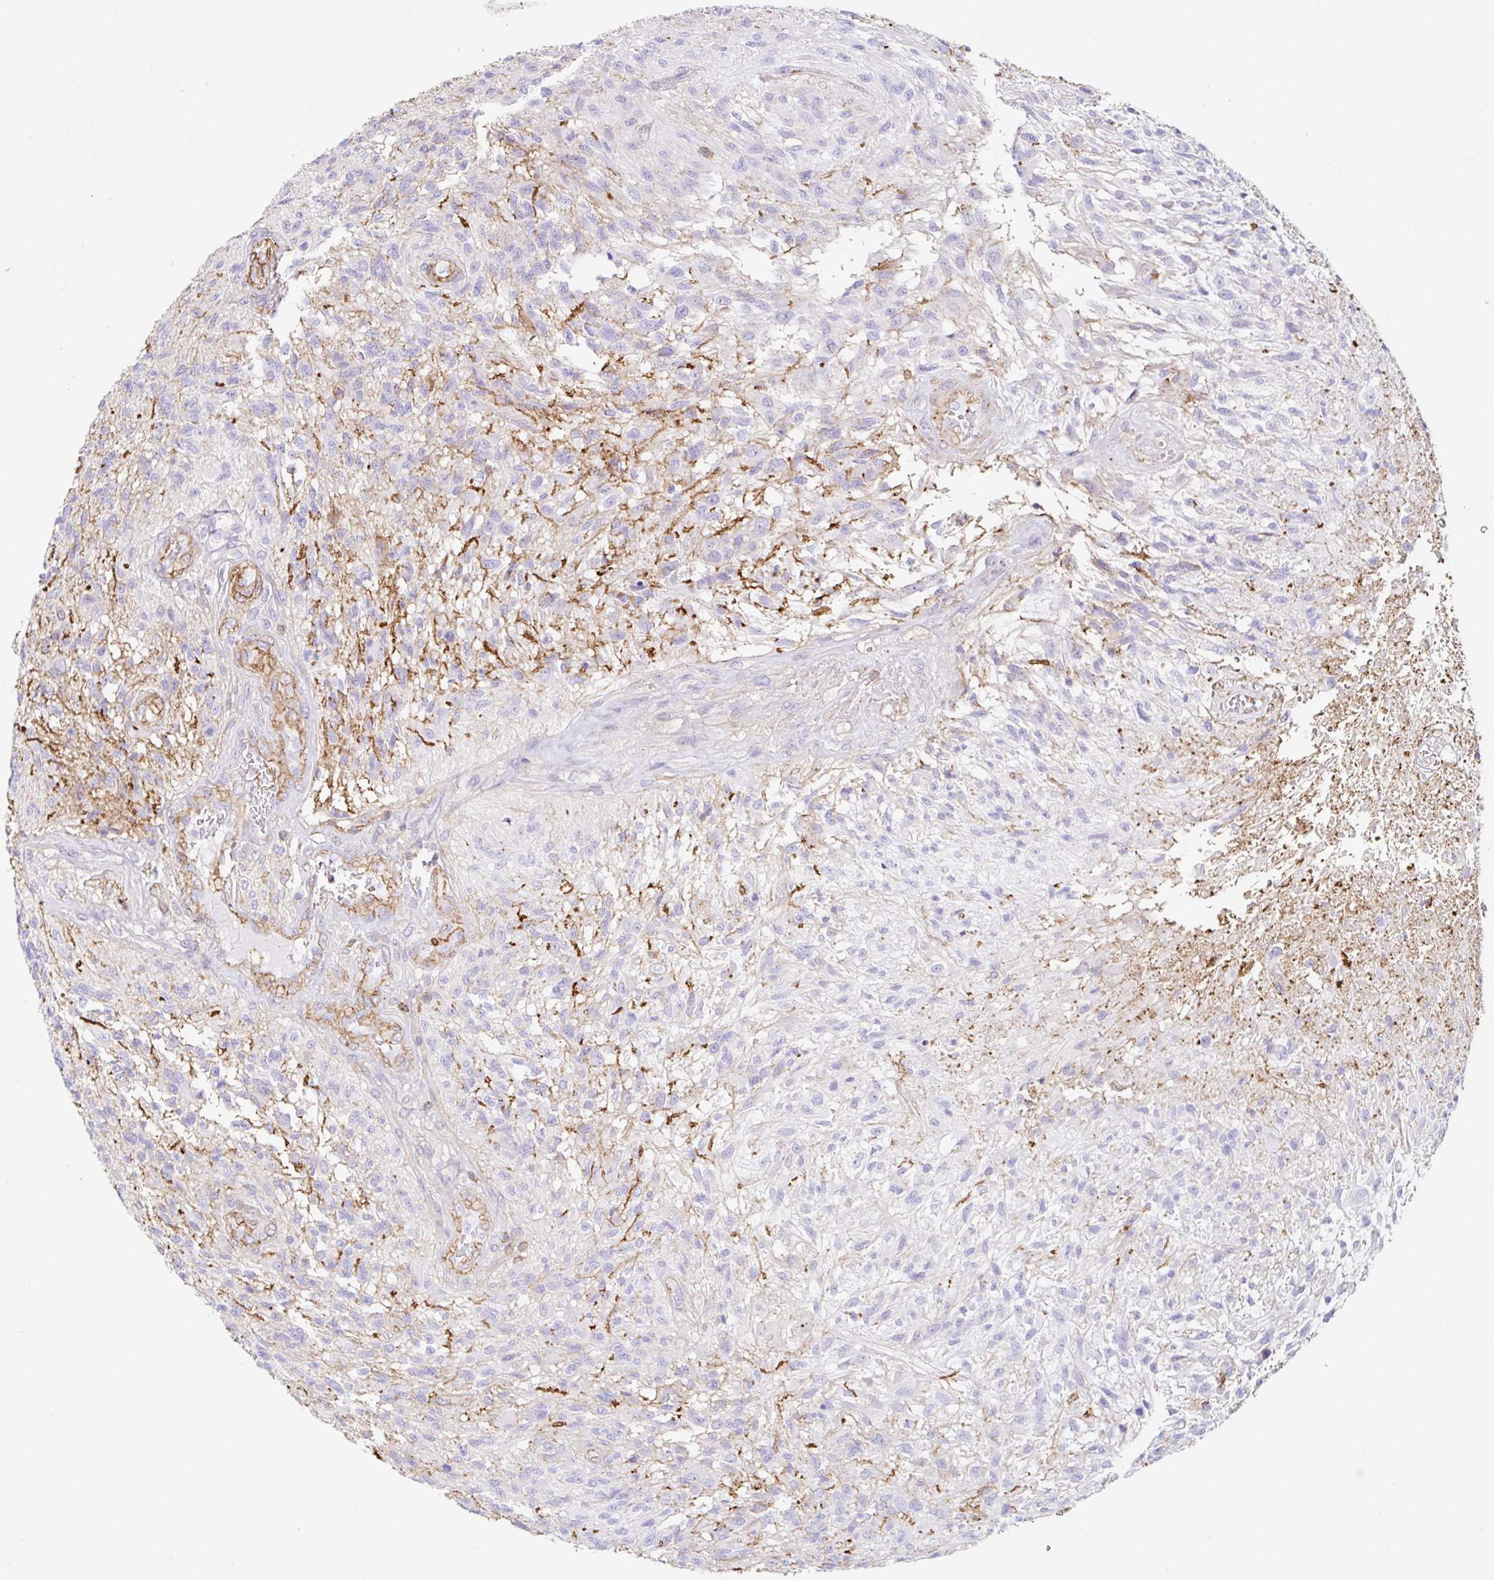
{"staining": {"intensity": "negative", "quantity": "none", "location": "none"}, "tissue": "glioma", "cell_type": "Tumor cells", "image_type": "cancer", "snomed": [{"axis": "morphology", "description": "Glioma, malignant, High grade"}, {"axis": "topography", "description": "Brain"}], "caption": "There is no significant expression in tumor cells of glioma.", "gene": "MTTP", "patient": {"sex": "male", "age": 56}}